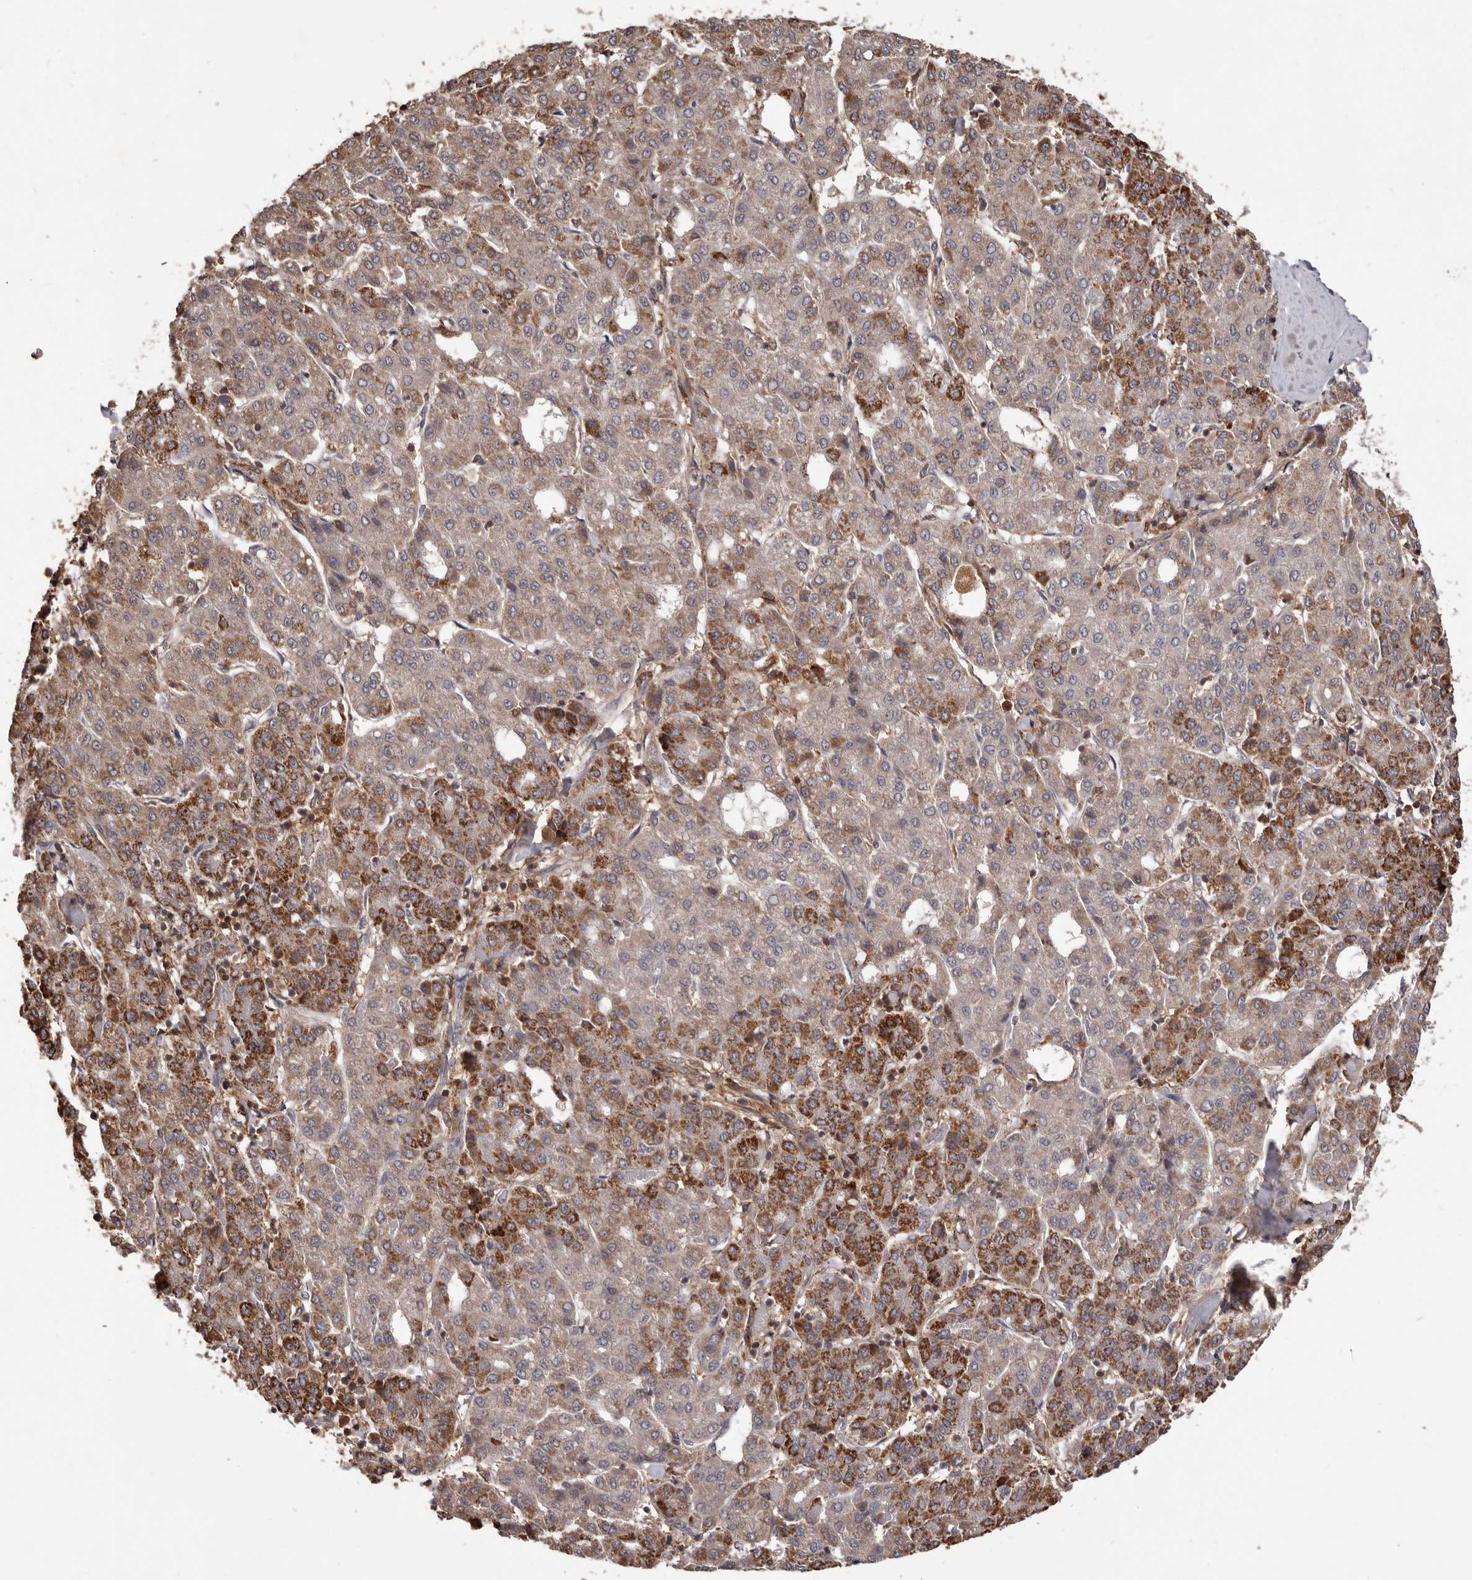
{"staining": {"intensity": "moderate", "quantity": "25%-75%", "location": "cytoplasmic/membranous"}, "tissue": "liver cancer", "cell_type": "Tumor cells", "image_type": "cancer", "snomed": [{"axis": "morphology", "description": "Carcinoma, Hepatocellular, NOS"}, {"axis": "topography", "description": "Liver"}], "caption": "High-magnification brightfield microscopy of liver cancer stained with DAB (3,3'-diaminobenzidine) (brown) and counterstained with hematoxylin (blue). tumor cells exhibit moderate cytoplasmic/membranous expression is appreciated in approximately25%-75% of cells. (IHC, brightfield microscopy, high magnification).", "gene": "GLIPR2", "patient": {"sex": "male", "age": 65}}